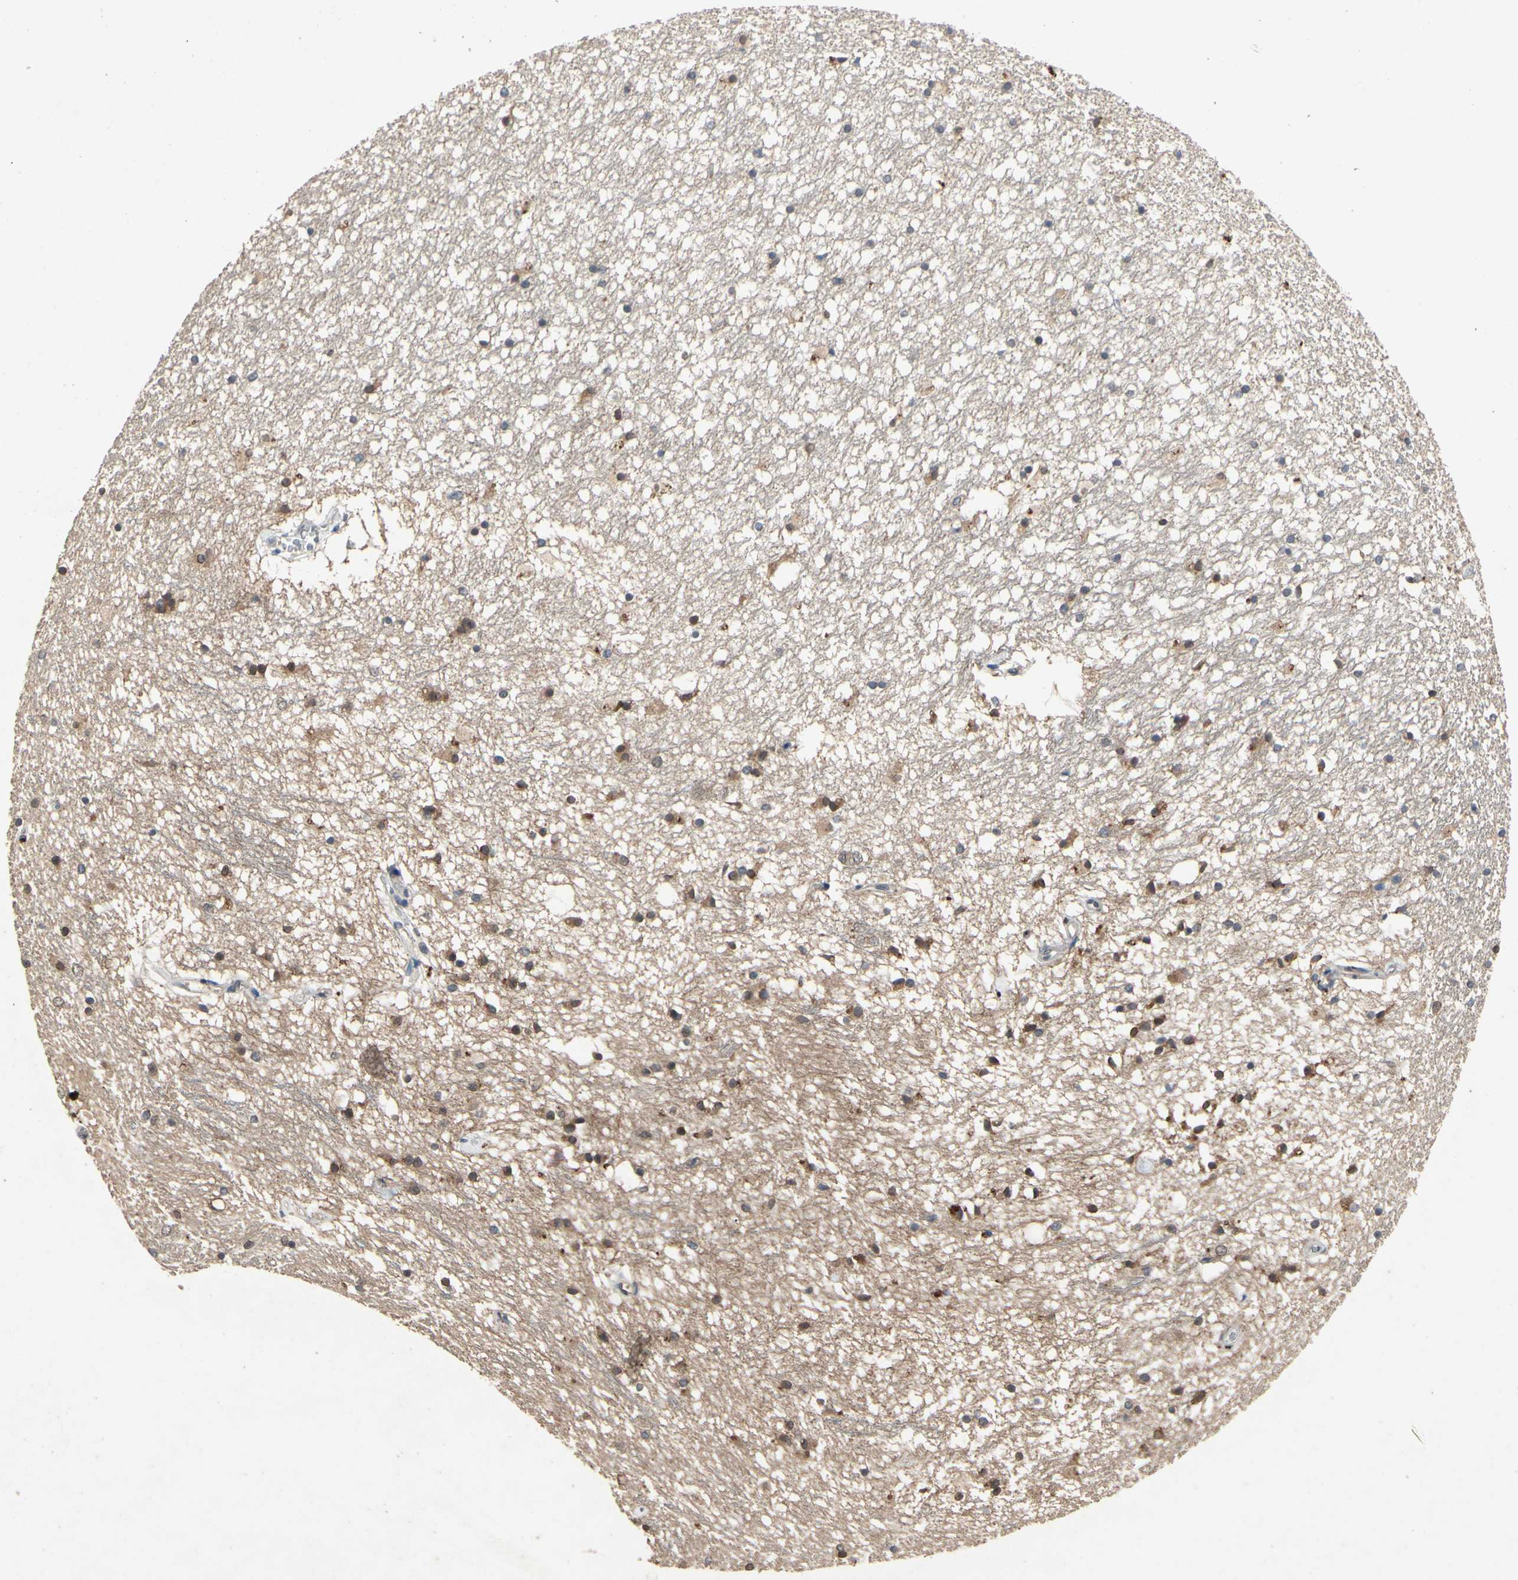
{"staining": {"intensity": "moderate", "quantity": "25%-75%", "location": "cytoplasmic/membranous"}, "tissue": "hippocampus", "cell_type": "Glial cells", "image_type": "normal", "snomed": [{"axis": "morphology", "description": "Normal tissue, NOS"}, {"axis": "topography", "description": "Hippocampus"}], "caption": "IHC (DAB) staining of benign human hippocampus shows moderate cytoplasmic/membranous protein positivity in about 25%-75% of glial cells.", "gene": "DPY19L3", "patient": {"sex": "male", "age": 45}}